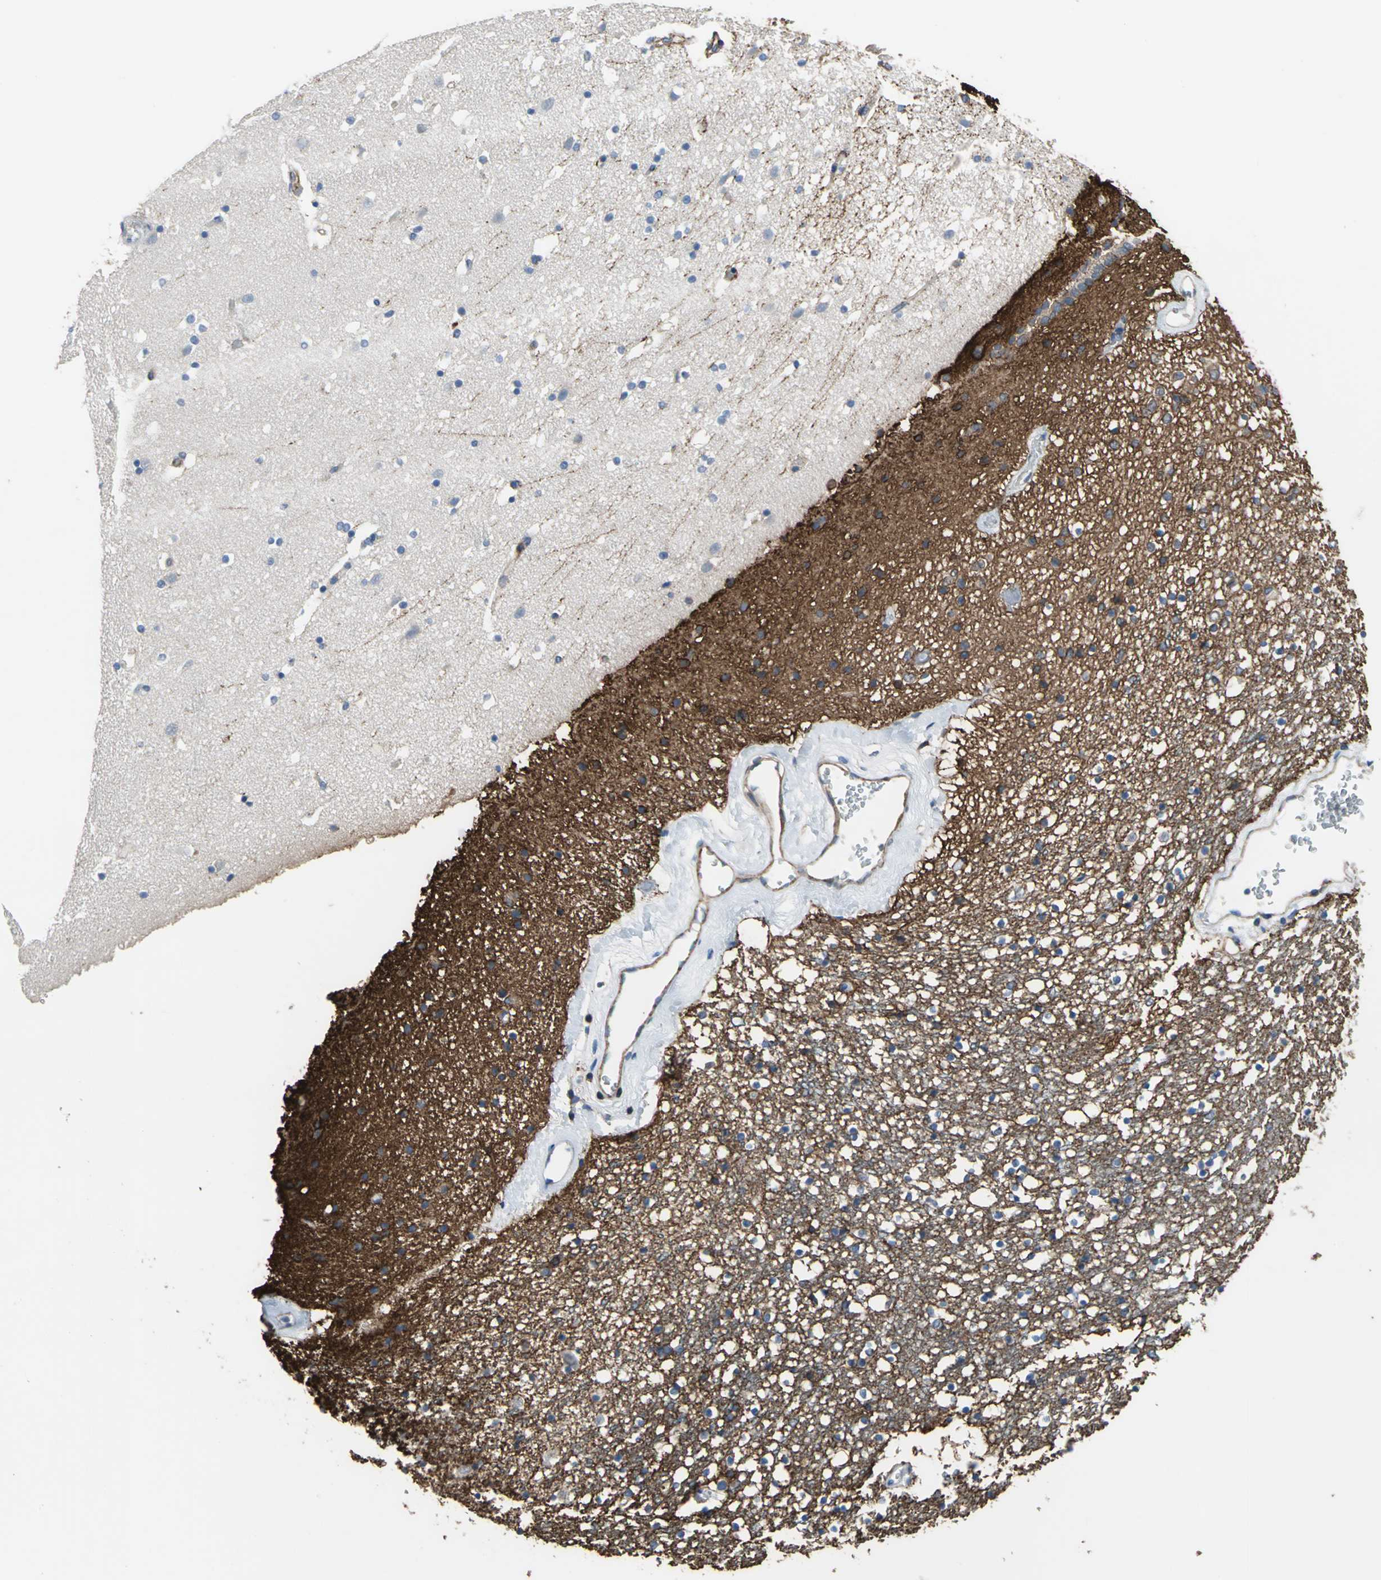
{"staining": {"intensity": "negative", "quantity": "none", "location": "none"}, "tissue": "caudate", "cell_type": "Glial cells", "image_type": "normal", "snomed": [{"axis": "morphology", "description": "Normal tissue, NOS"}, {"axis": "topography", "description": "Lateral ventricle wall"}], "caption": "IHC of normal human caudate shows no staining in glial cells.", "gene": "CD44", "patient": {"sex": "male", "age": 45}}